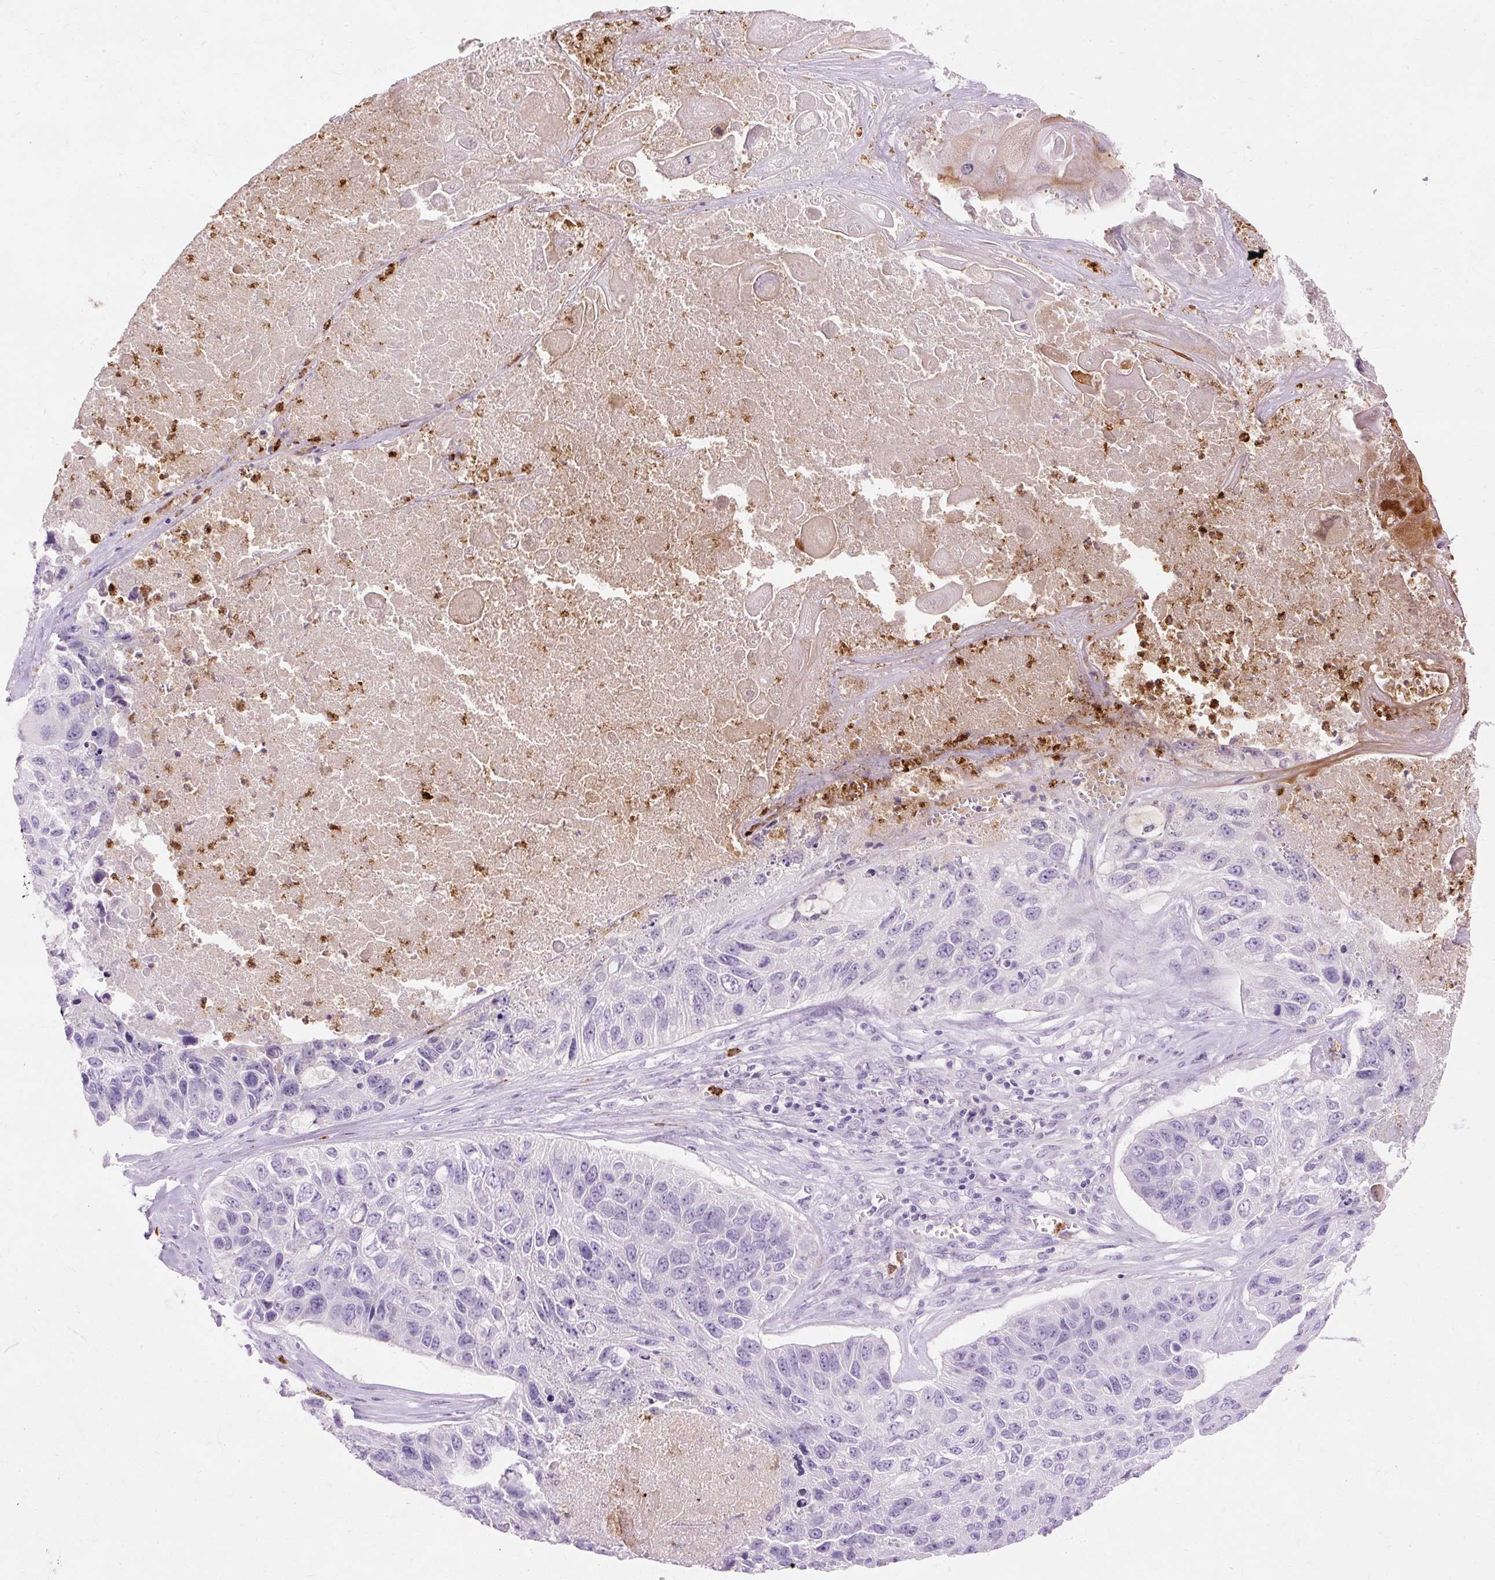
{"staining": {"intensity": "negative", "quantity": "none", "location": "none"}, "tissue": "lung cancer", "cell_type": "Tumor cells", "image_type": "cancer", "snomed": [{"axis": "morphology", "description": "Squamous cell carcinoma, NOS"}, {"axis": "topography", "description": "Lung"}], "caption": "Immunohistochemistry (IHC) of lung cancer (squamous cell carcinoma) demonstrates no expression in tumor cells. (DAB (3,3'-diaminobenzidine) IHC visualized using brightfield microscopy, high magnification).", "gene": "DEFA1", "patient": {"sex": "male", "age": 61}}